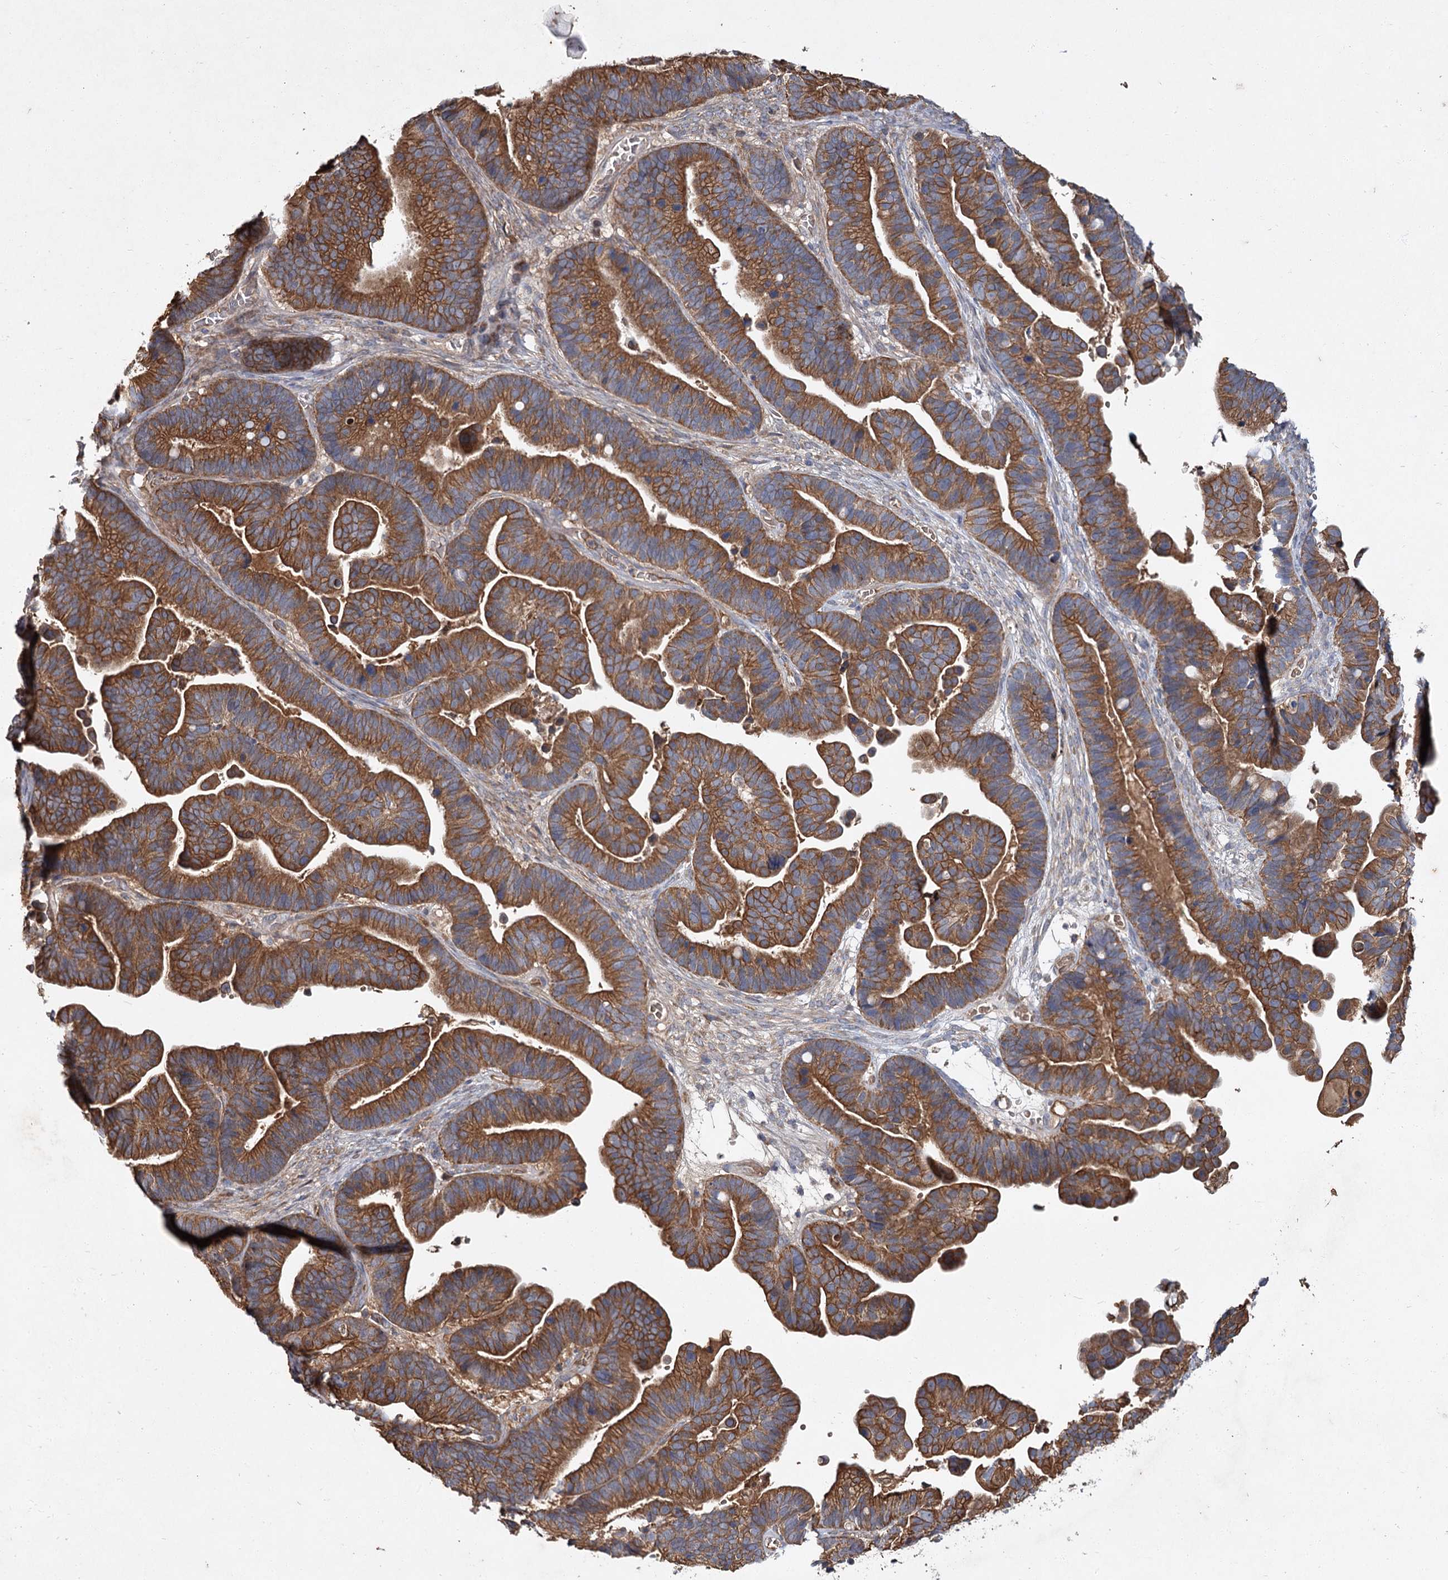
{"staining": {"intensity": "moderate", "quantity": ">75%", "location": "cytoplasmic/membranous"}, "tissue": "ovarian cancer", "cell_type": "Tumor cells", "image_type": "cancer", "snomed": [{"axis": "morphology", "description": "Cystadenocarcinoma, serous, NOS"}, {"axis": "topography", "description": "Ovary"}], "caption": "Tumor cells show medium levels of moderate cytoplasmic/membranous expression in about >75% of cells in human serous cystadenocarcinoma (ovarian).", "gene": "MFN1", "patient": {"sex": "female", "age": 56}}